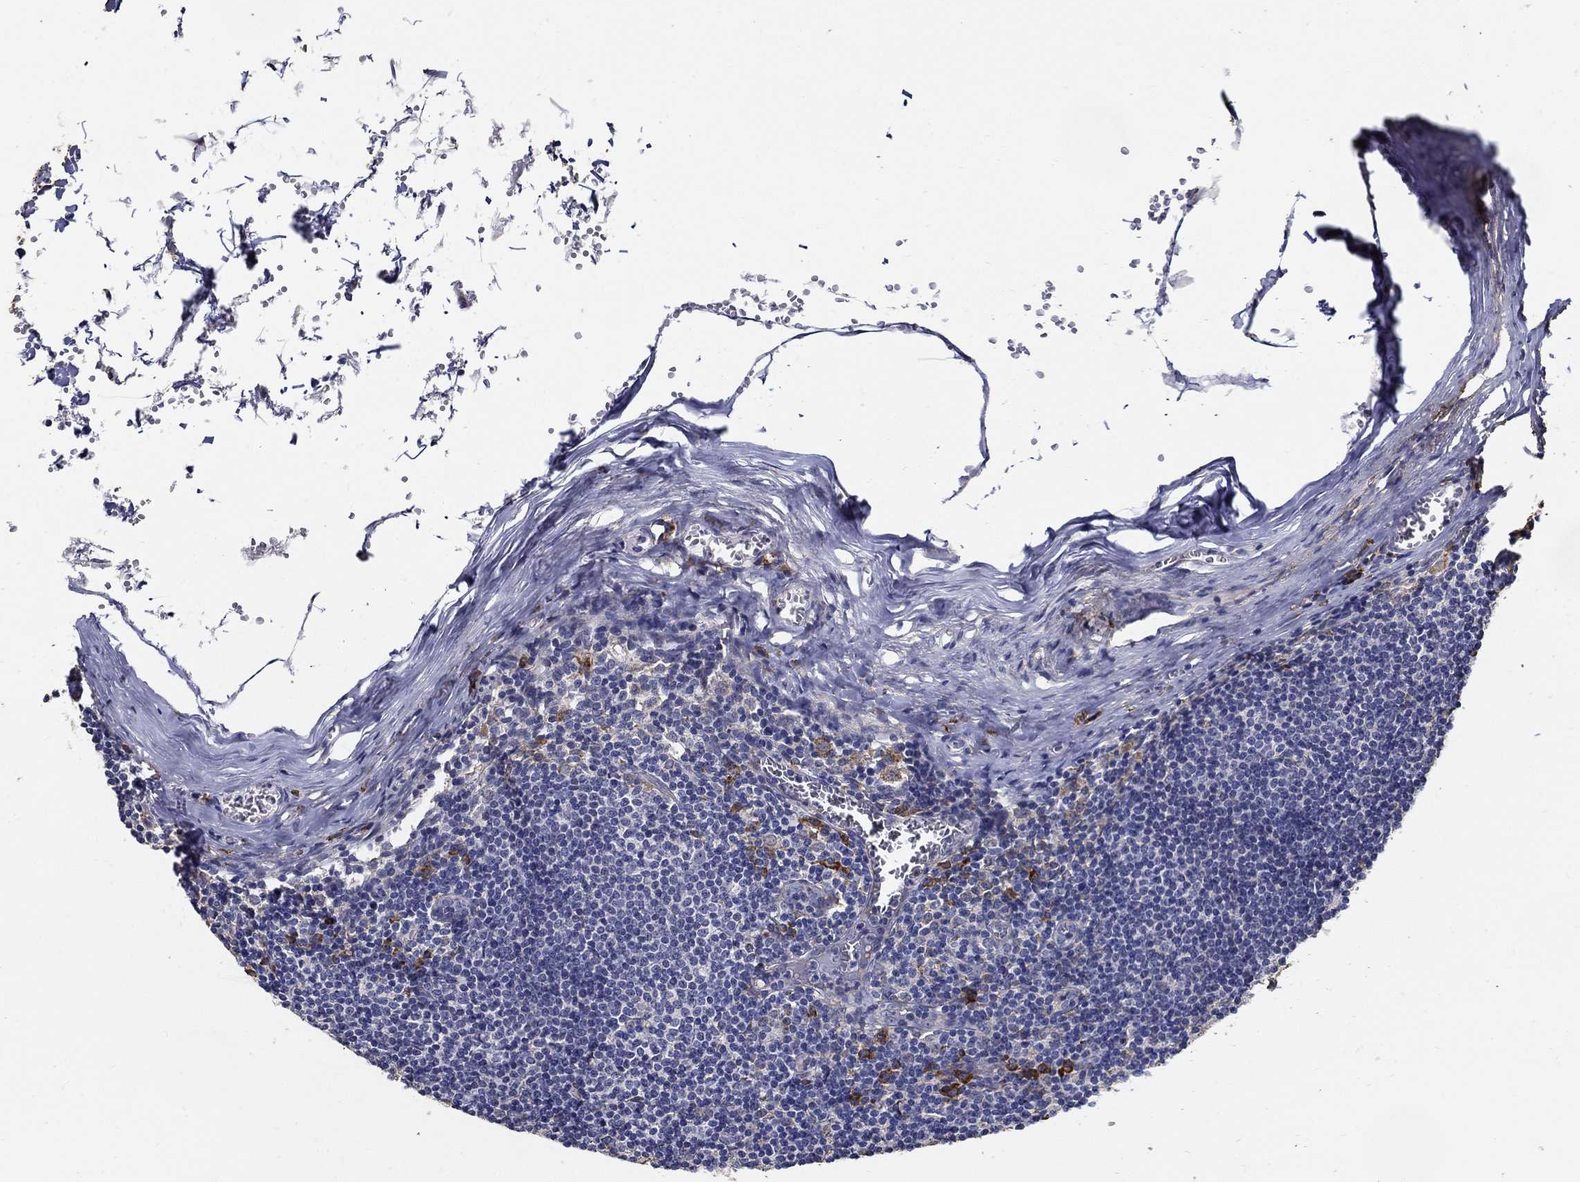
{"staining": {"intensity": "negative", "quantity": "none", "location": "none"}, "tissue": "lymph node", "cell_type": "Germinal center cells", "image_type": "normal", "snomed": [{"axis": "morphology", "description": "Normal tissue, NOS"}, {"axis": "topography", "description": "Lymph node"}], "caption": "High magnification brightfield microscopy of unremarkable lymph node stained with DAB (brown) and counterstained with hematoxylin (blue): germinal center cells show no significant staining.", "gene": "EMILIN3", "patient": {"sex": "male", "age": 59}}